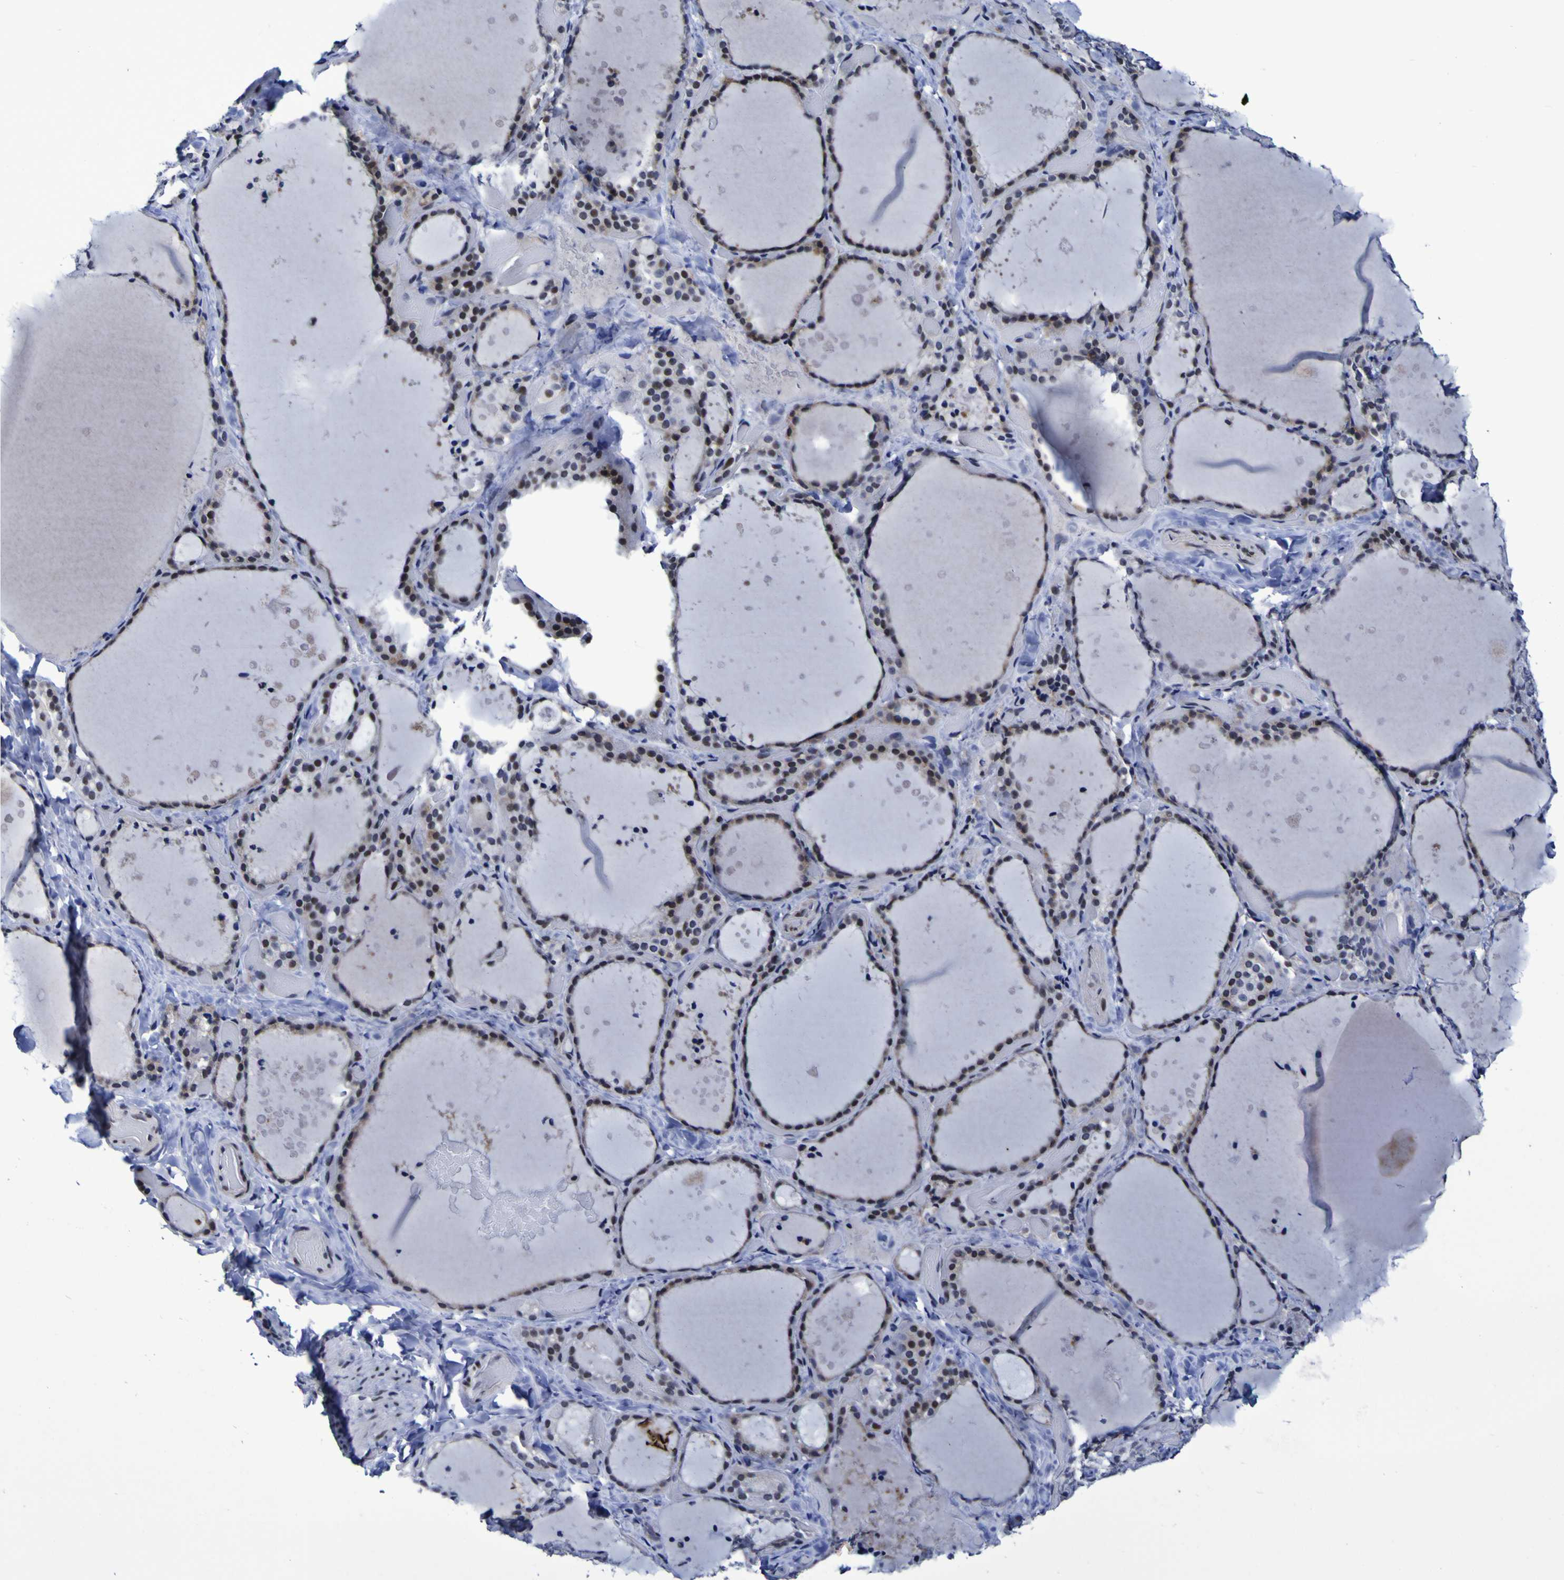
{"staining": {"intensity": "moderate", "quantity": ">75%", "location": "cytoplasmic/membranous,nuclear"}, "tissue": "thyroid gland", "cell_type": "Glandular cells", "image_type": "normal", "snomed": [{"axis": "morphology", "description": "Normal tissue, NOS"}, {"axis": "topography", "description": "Thyroid gland"}], "caption": "Glandular cells demonstrate moderate cytoplasmic/membranous,nuclear staining in approximately >75% of cells in unremarkable thyroid gland. The staining was performed using DAB, with brown indicating positive protein expression. Nuclei are stained blue with hematoxylin.", "gene": "MBD3", "patient": {"sex": "female", "age": 44}}